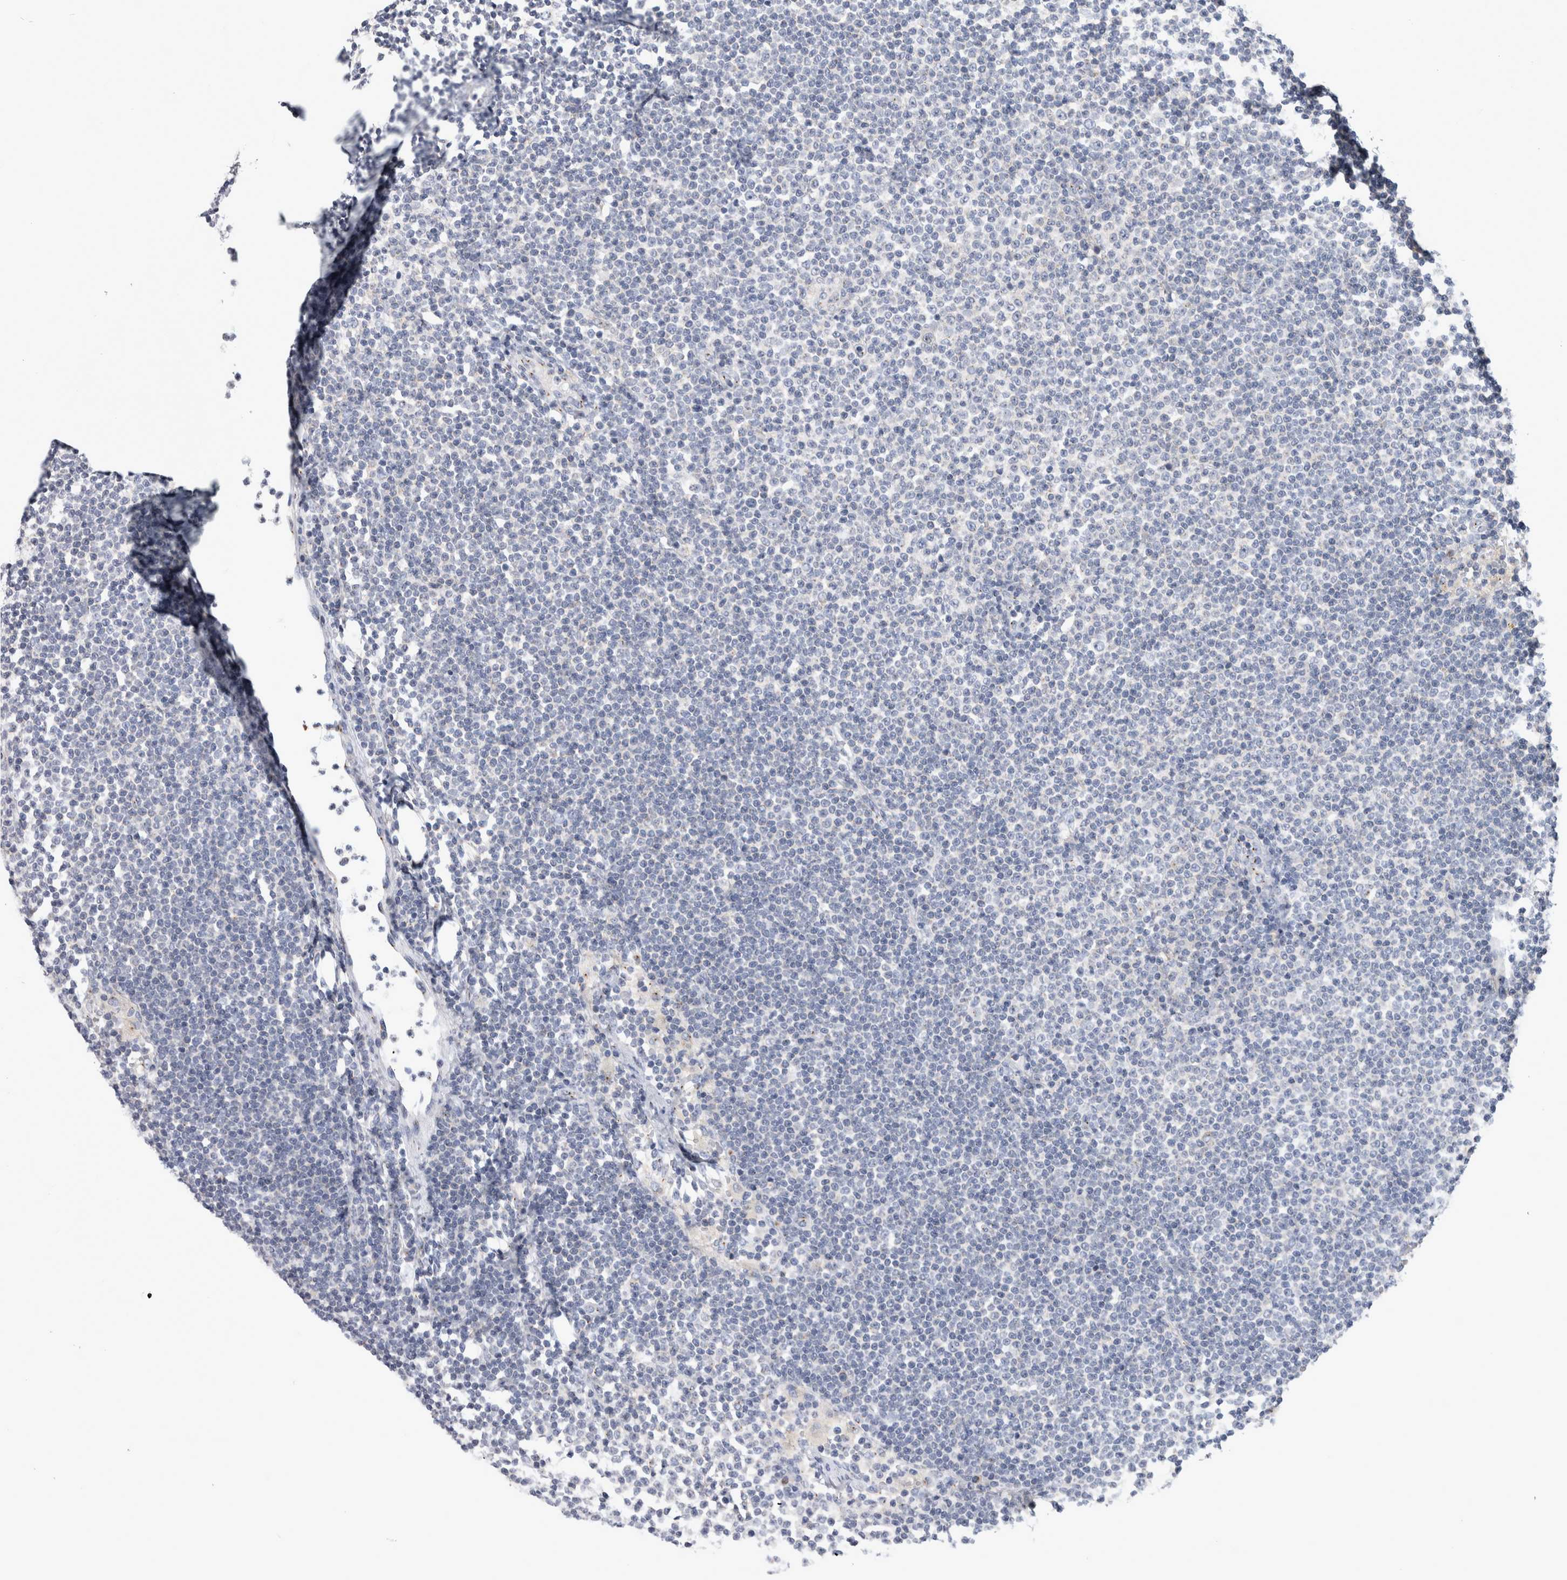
{"staining": {"intensity": "negative", "quantity": "none", "location": "none"}, "tissue": "lymphoma", "cell_type": "Tumor cells", "image_type": "cancer", "snomed": [{"axis": "morphology", "description": "Malignant lymphoma, non-Hodgkin's type, Low grade"}, {"axis": "topography", "description": "Lymph node"}], "caption": "Human lymphoma stained for a protein using immunohistochemistry (IHC) shows no staining in tumor cells.", "gene": "AKAP9", "patient": {"sex": "female", "age": 53}}